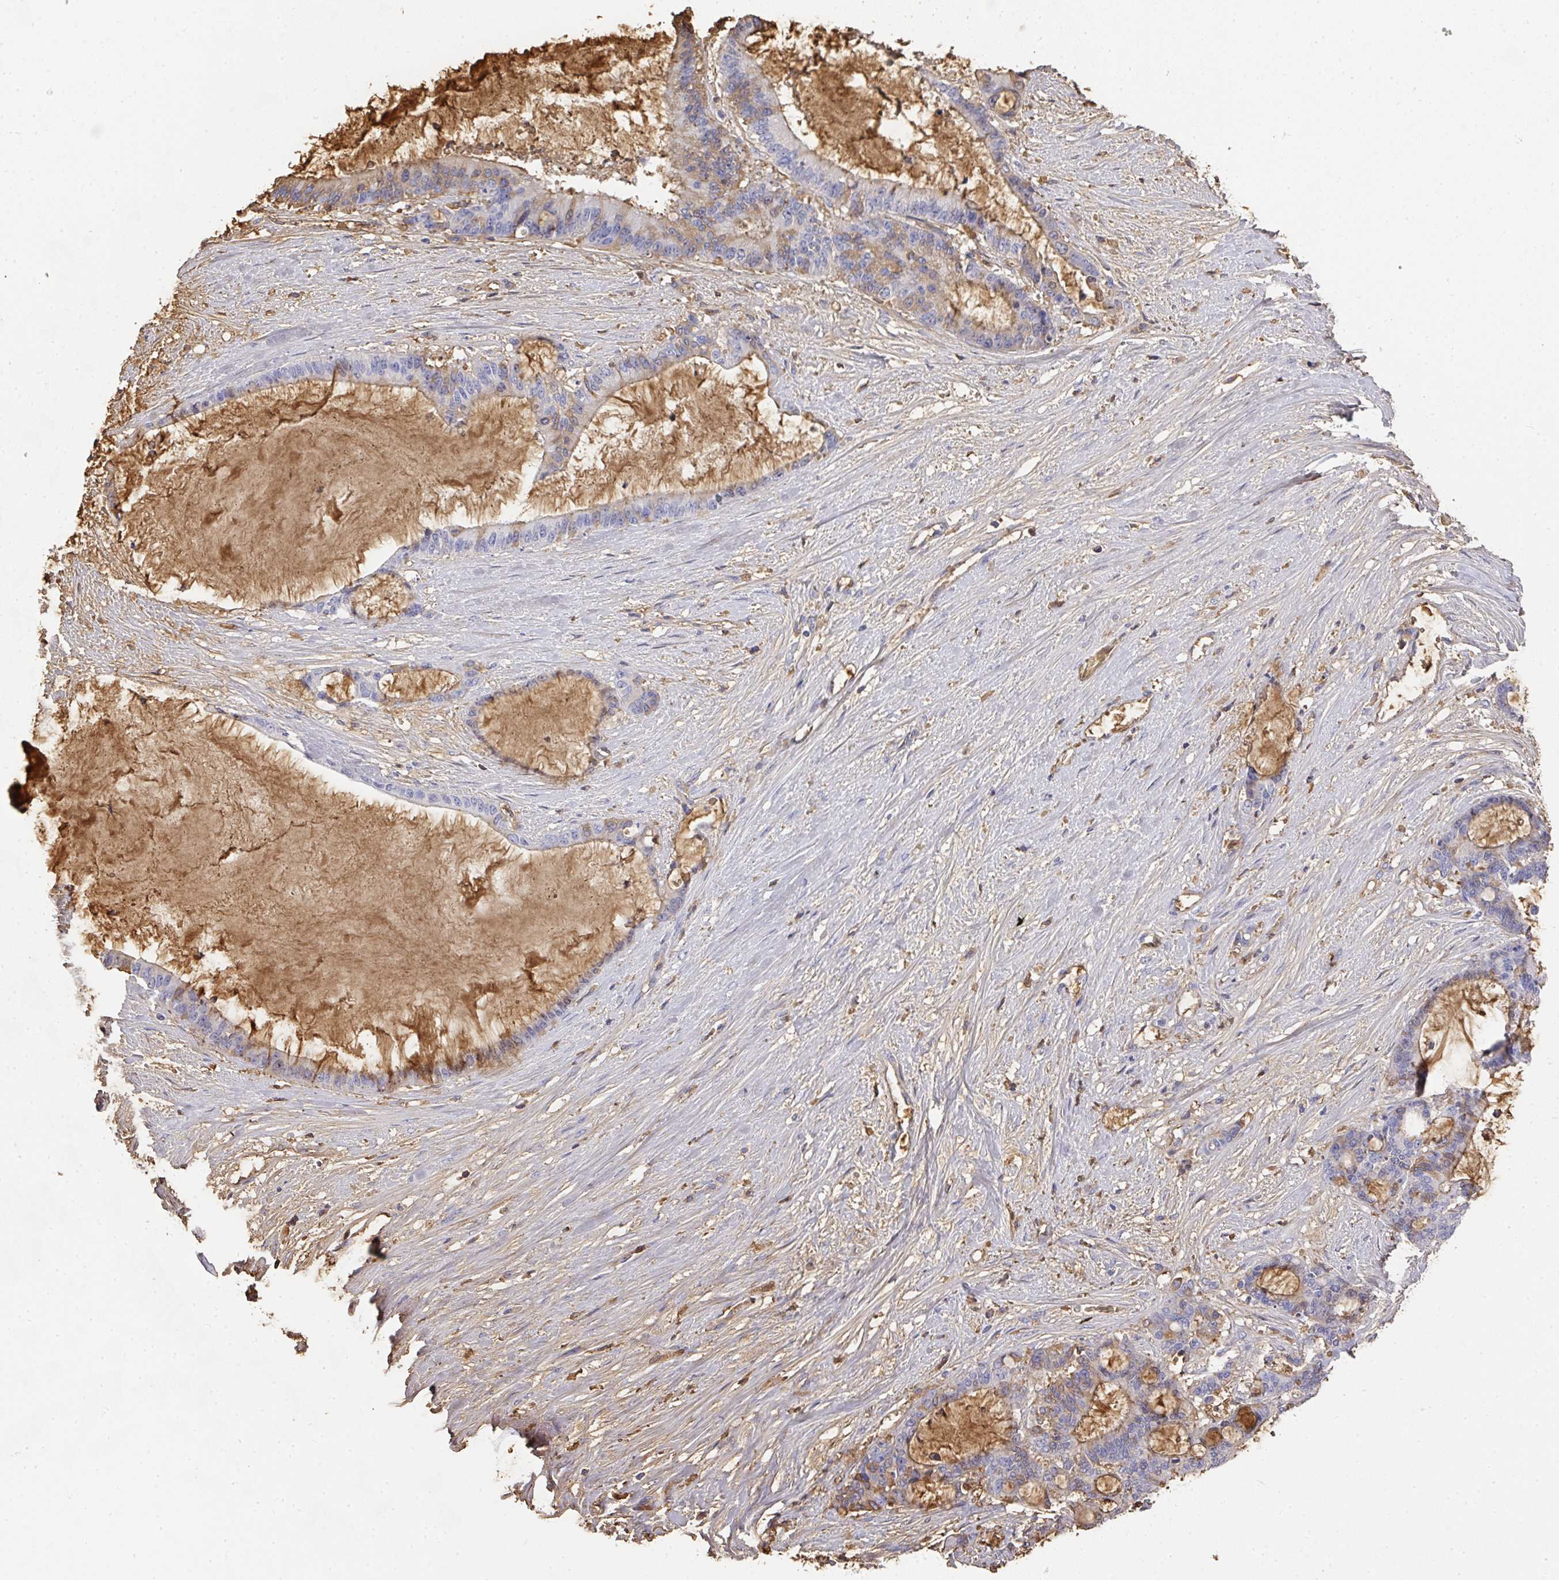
{"staining": {"intensity": "weak", "quantity": "<25%", "location": "cytoplasmic/membranous"}, "tissue": "liver cancer", "cell_type": "Tumor cells", "image_type": "cancer", "snomed": [{"axis": "morphology", "description": "Normal tissue, NOS"}, {"axis": "morphology", "description": "Cholangiocarcinoma"}, {"axis": "topography", "description": "Liver"}, {"axis": "topography", "description": "Peripheral nerve tissue"}], "caption": "This histopathology image is of liver cholangiocarcinoma stained with immunohistochemistry (IHC) to label a protein in brown with the nuclei are counter-stained blue. There is no expression in tumor cells.", "gene": "ALB", "patient": {"sex": "female", "age": 73}}